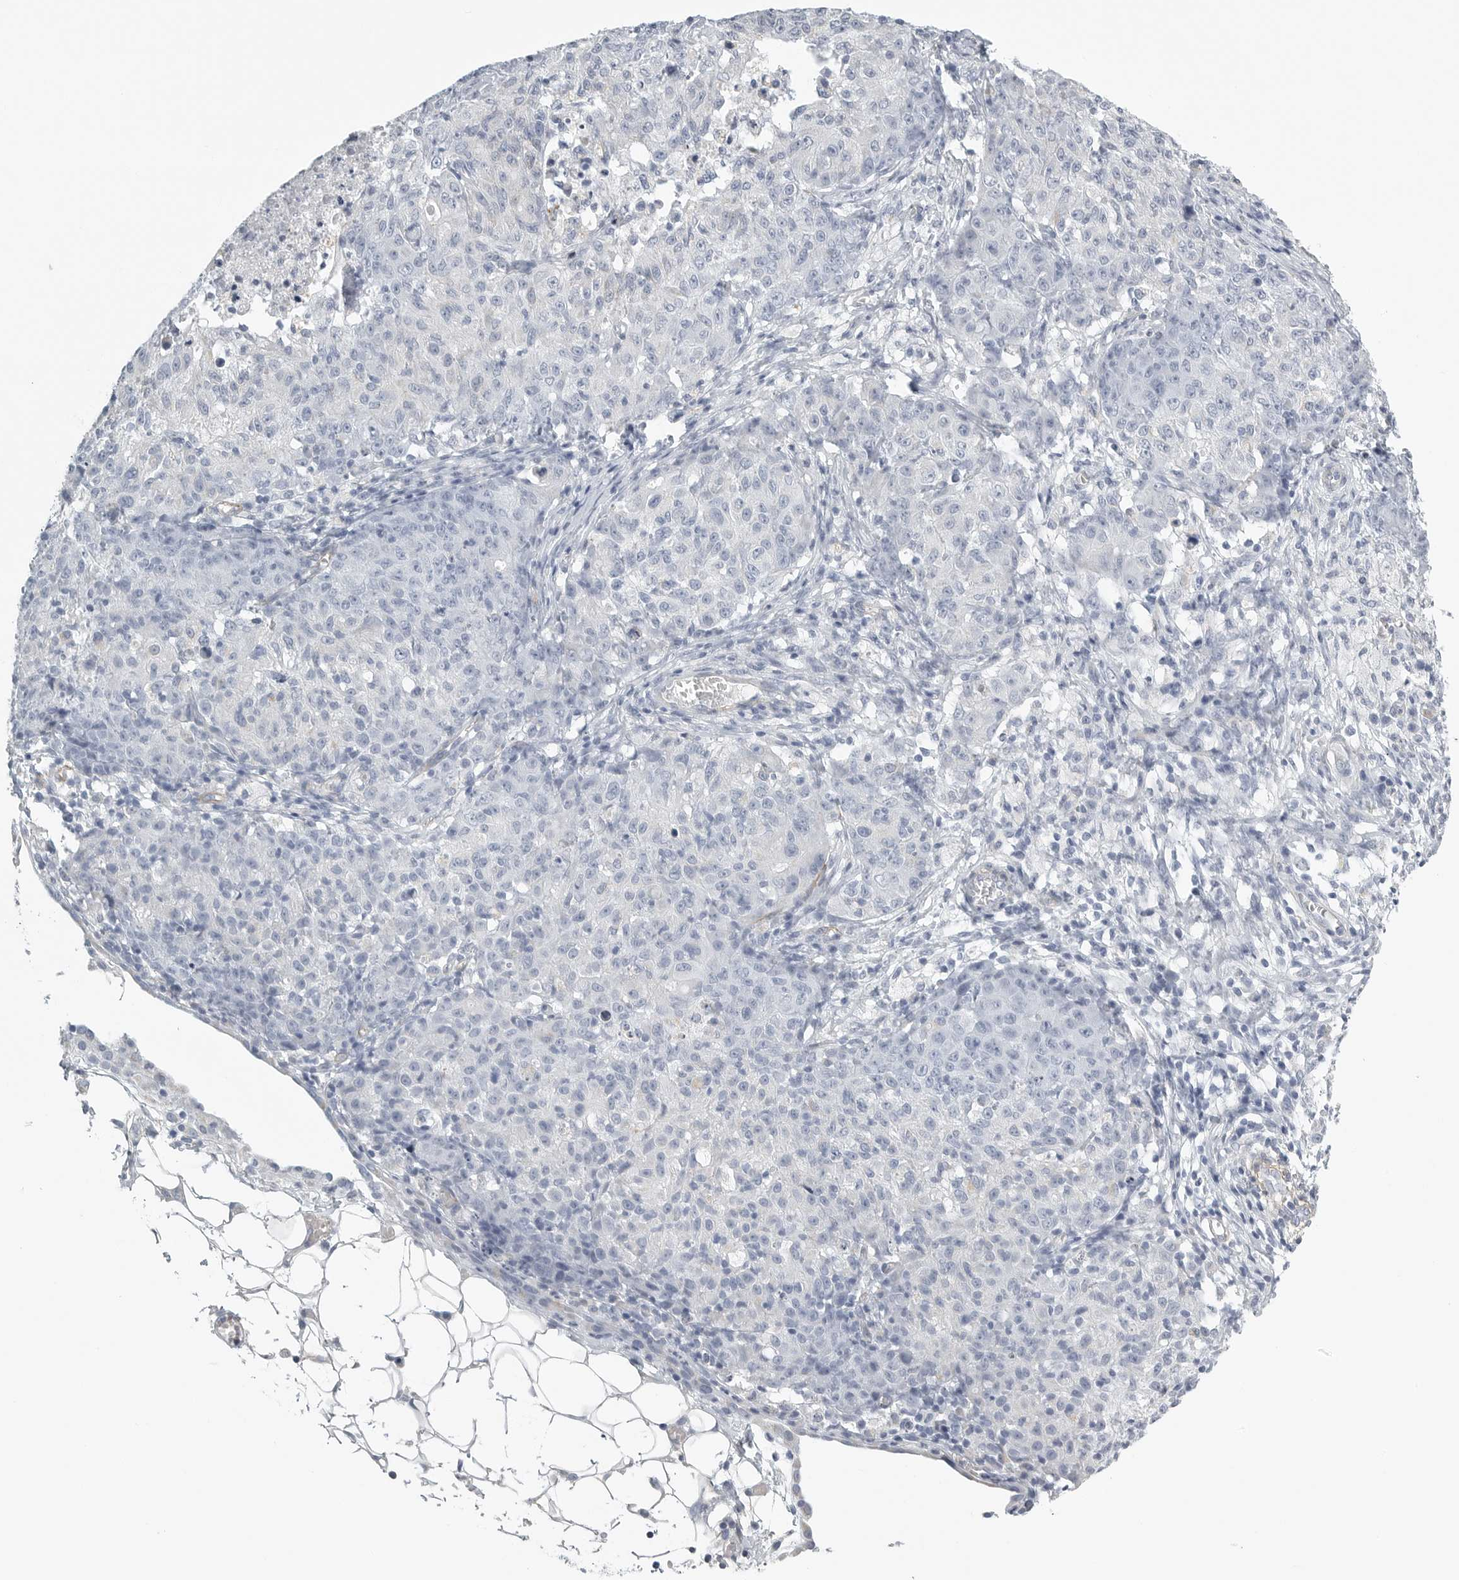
{"staining": {"intensity": "negative", "quantity": "none", "location": "none"}, "tissue": "ovarian cancer", "cell_type": "Tumor cells", "image_type": "cancer", "snomed": [{"axis": "morphology", "description": "Carcinoma, endometroid"}, {"axis": "topography", "description": "Ovary"}], "caption": "Immunohistochemistry (IHC) micrograph of endometroid carcinoma (ovarian) stained for a protein (brown), which displays no expression in tumor cells.", "gene": "TNR", "patient": {"sex": "female", "age": 42}}